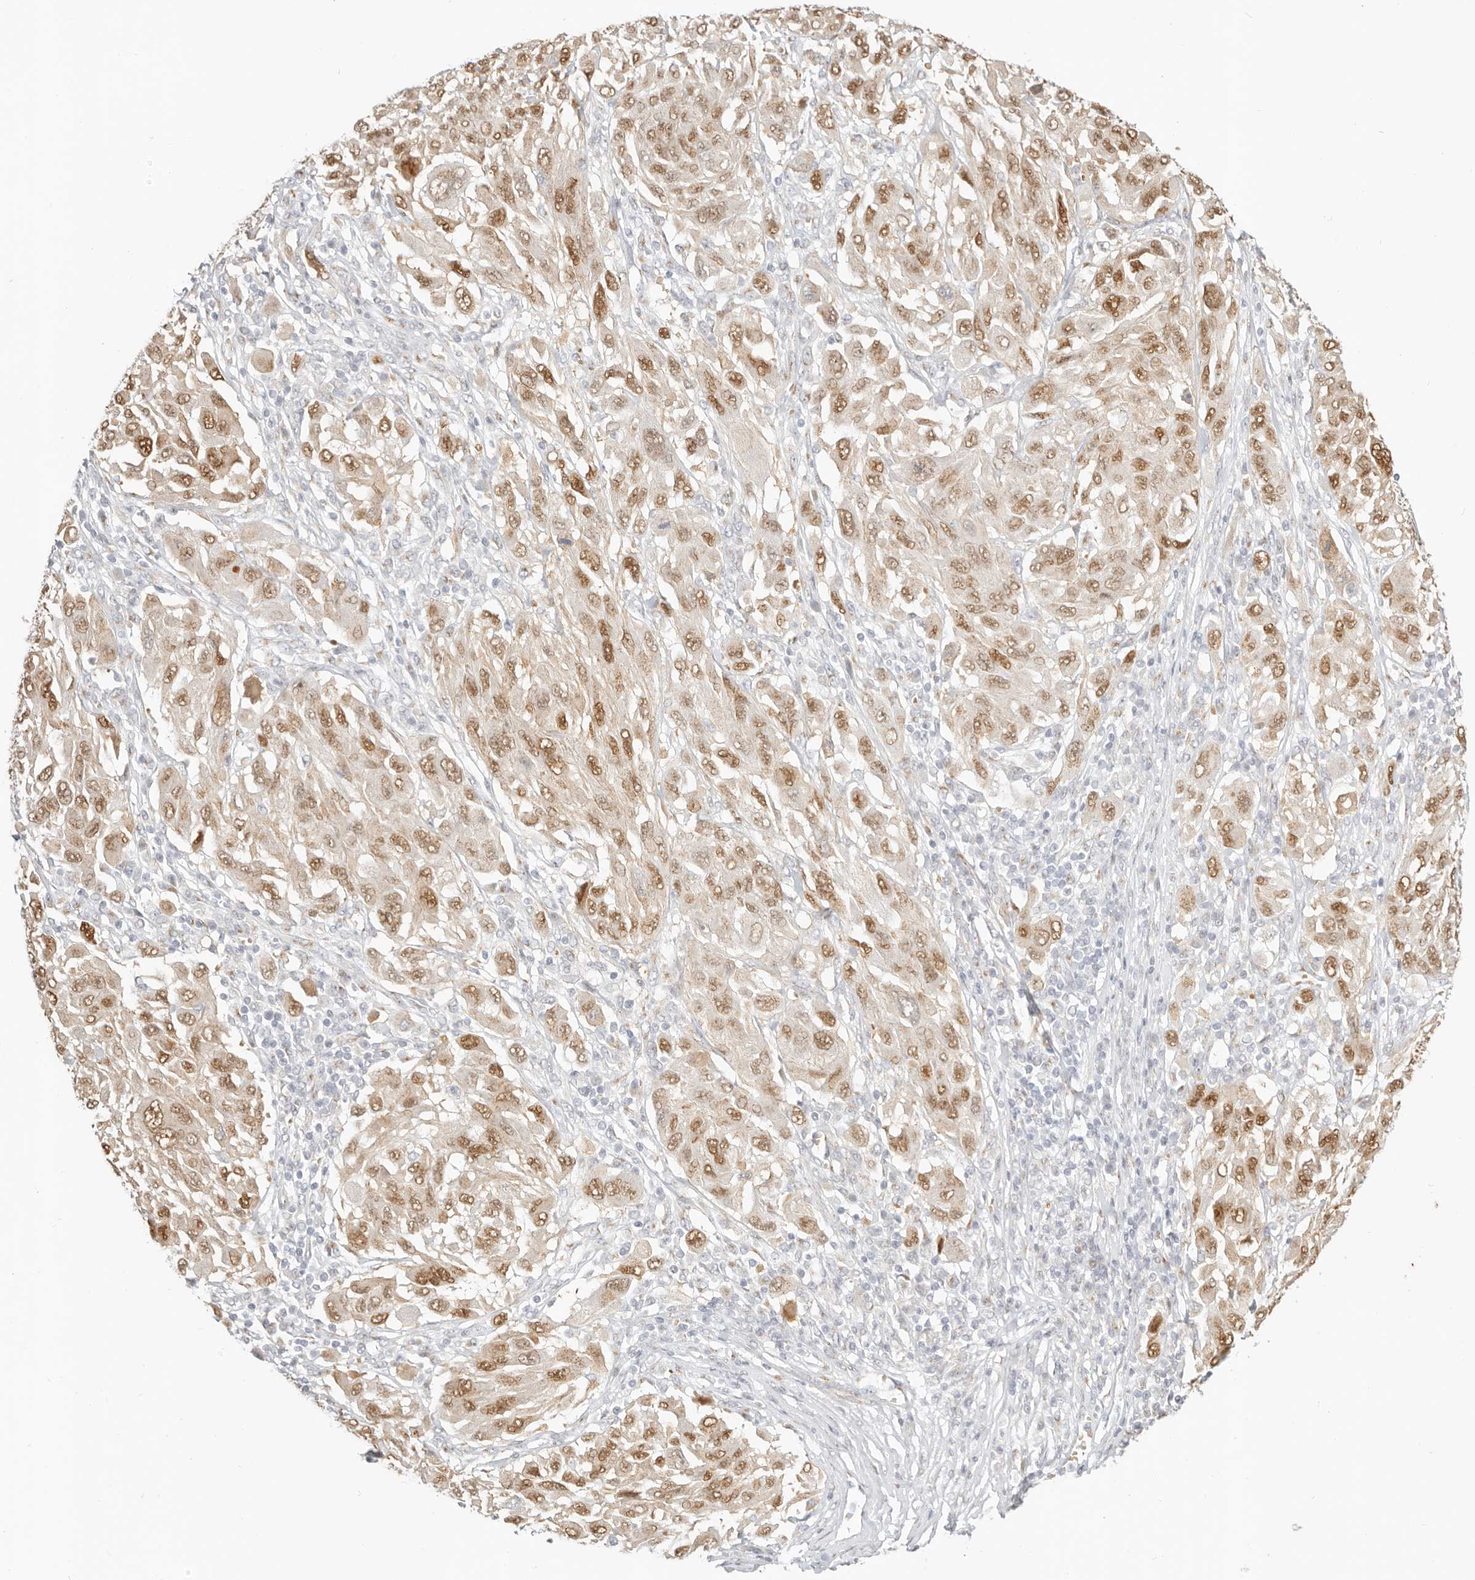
{"staining": {"intensity": "moderate", "quantity": ">75%", "location": "nuclear"}, "tissue": "melanoma", "cell_type": "Tumor cells", "image_type": "cancer", "snomed": [{"axis": "morphology", "description": "Malignant melanoma, NOS"}, {"axis": "topography", "description": "Skin"}], "caption": "High-magnification brightfield microscopy of melanoma stained with DAB (brown) and counterstained with hematoxylin (blue). tumor cells exhibit moderate nuclear positivity is appreciated in approximately>75% of cells.", "gene": "FAM20B", "patient": {"sex": "female", "age": 91}}